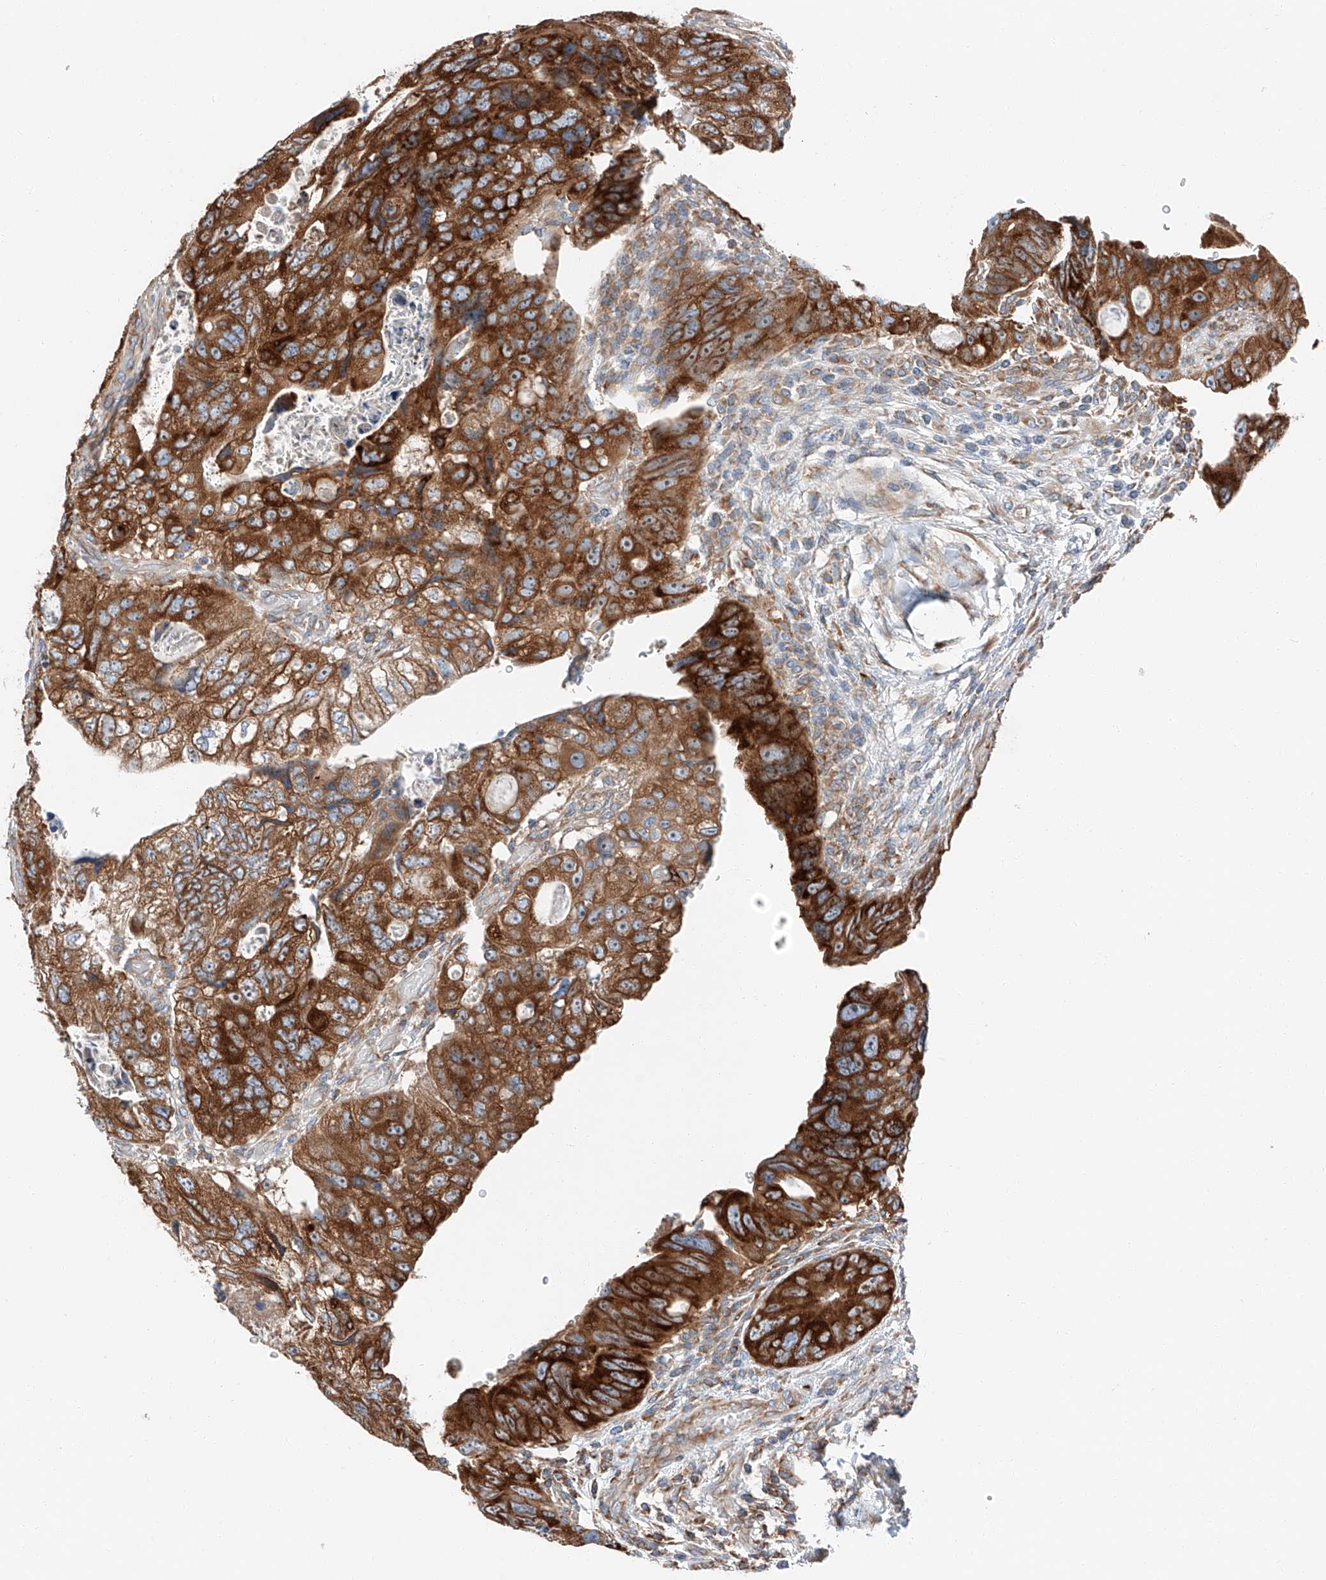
{"staining": {"intensity": "strong", "quantity": ">75%", "location": "cytoplasmic/membranous"}, "tissue": "colorectal cancer", "cell_type": "Tumor cells", "image_type": "cancer", "snomed": [{"axis": "morphology", "description": "Adenocarcinoma, NOS"}, {"axis": "topography", "description": "Rectum"}], "caption": "Colorectal cancer (adenocarcinoma) stained with a protein marker displays strong staining in tumor cells.", "gene": "ZC3H15", "patient": {"sex": "male", "age": 59}}